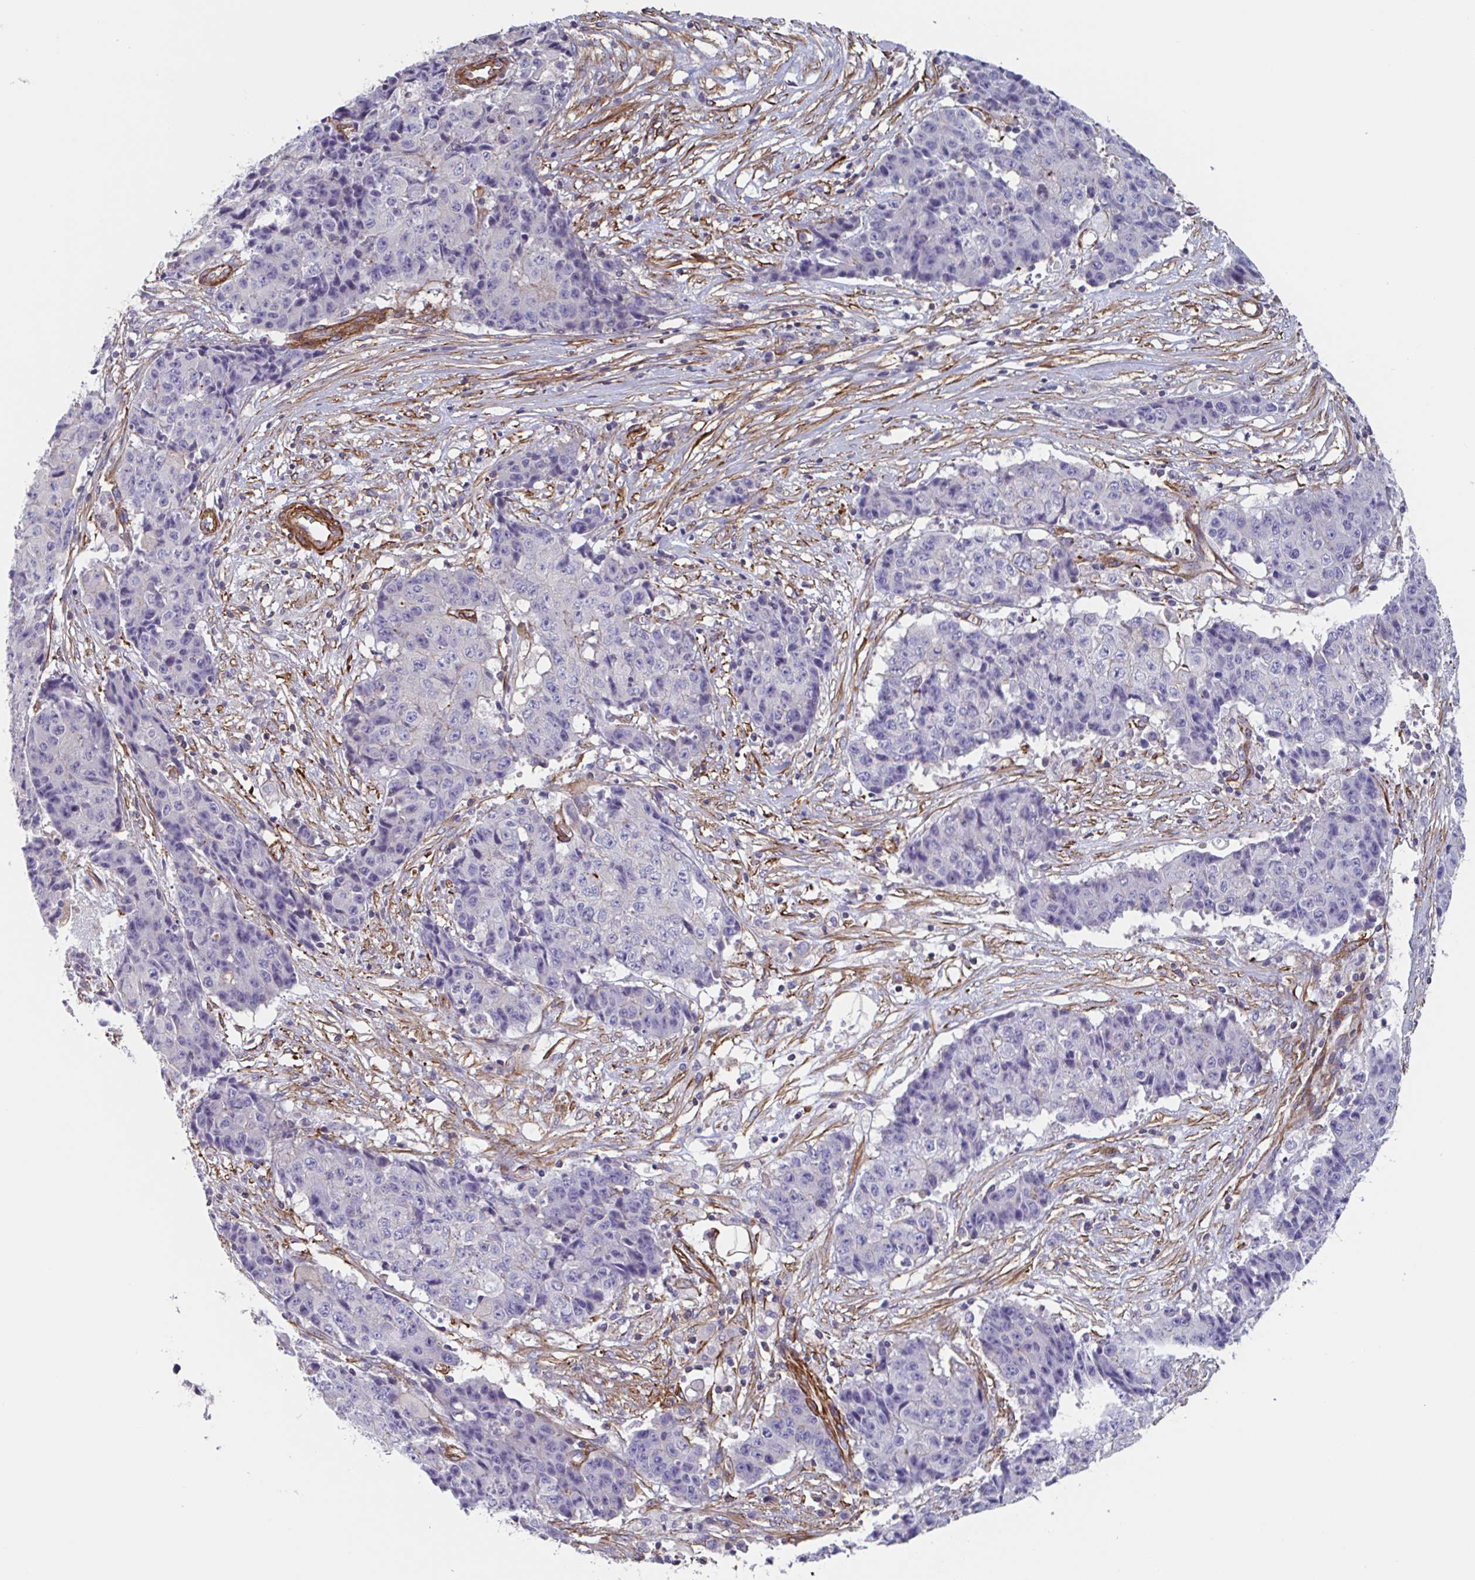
{"staining": {"intensity": "negative", "quantity": "none", "location": "none"}, "tissue": "ovarian cancer", "cell_type": "Tumor cells", "image_type": "cancer", "snomed": [{"axis": "morphology", "description": "Carcinoma, endometroid"}, {"axis": "topography", "description": "Ovary"}], "caption": "IHC histopathology image of ovarian cancer (endometroid carcinoma) stained for a protein (brown), which reveals no positivity in tumor cells. (DAB (3,3'-diaminobenzidine) IHC visualized using brightfield microscopy, high magnification).", "gene": "SHISA7", "patient": {"sex": "female", "age": 42}}